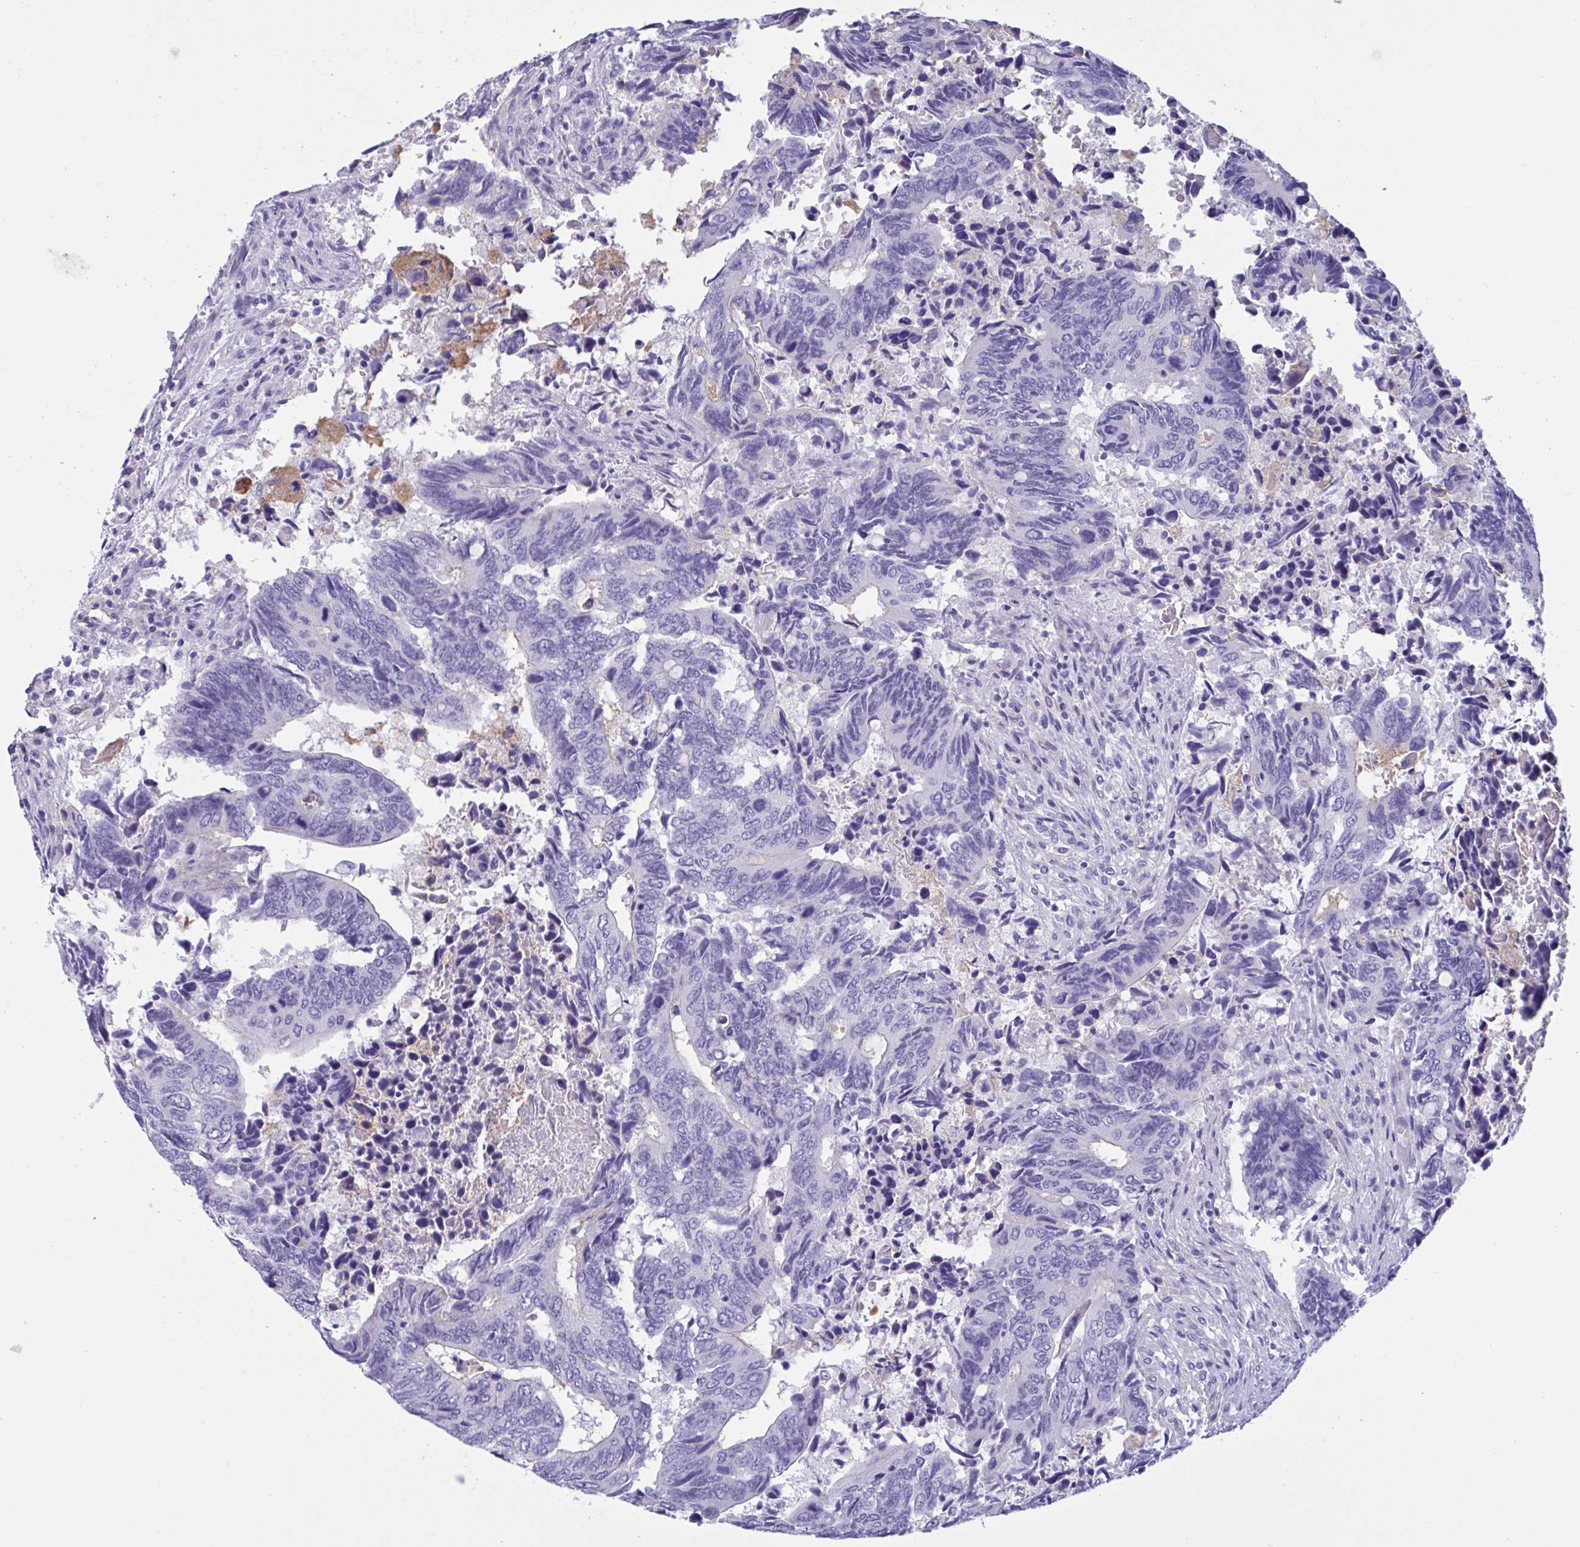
{"staining": {"intensity": "negative", "quantity": "none", "location": "none"}, "tissue": "colorectal cancer", "cell_type": "Tumor cells", "image_type": "cancer", "snomed": [{"axis": "morphology", "description": "Adenocarcinoma, NOS"}, {"axis": "topography", "description": "Colon"}], "caption": "Protein analysis of colorectal adenocarcinoma shows no significant staining in tumor cells. (DAB (3,3'-diaminobenzidine) IHC with hematoxylin counter stain).", "gene": "RPL22L1", "patient": {"sex": "male", "age": 87}}